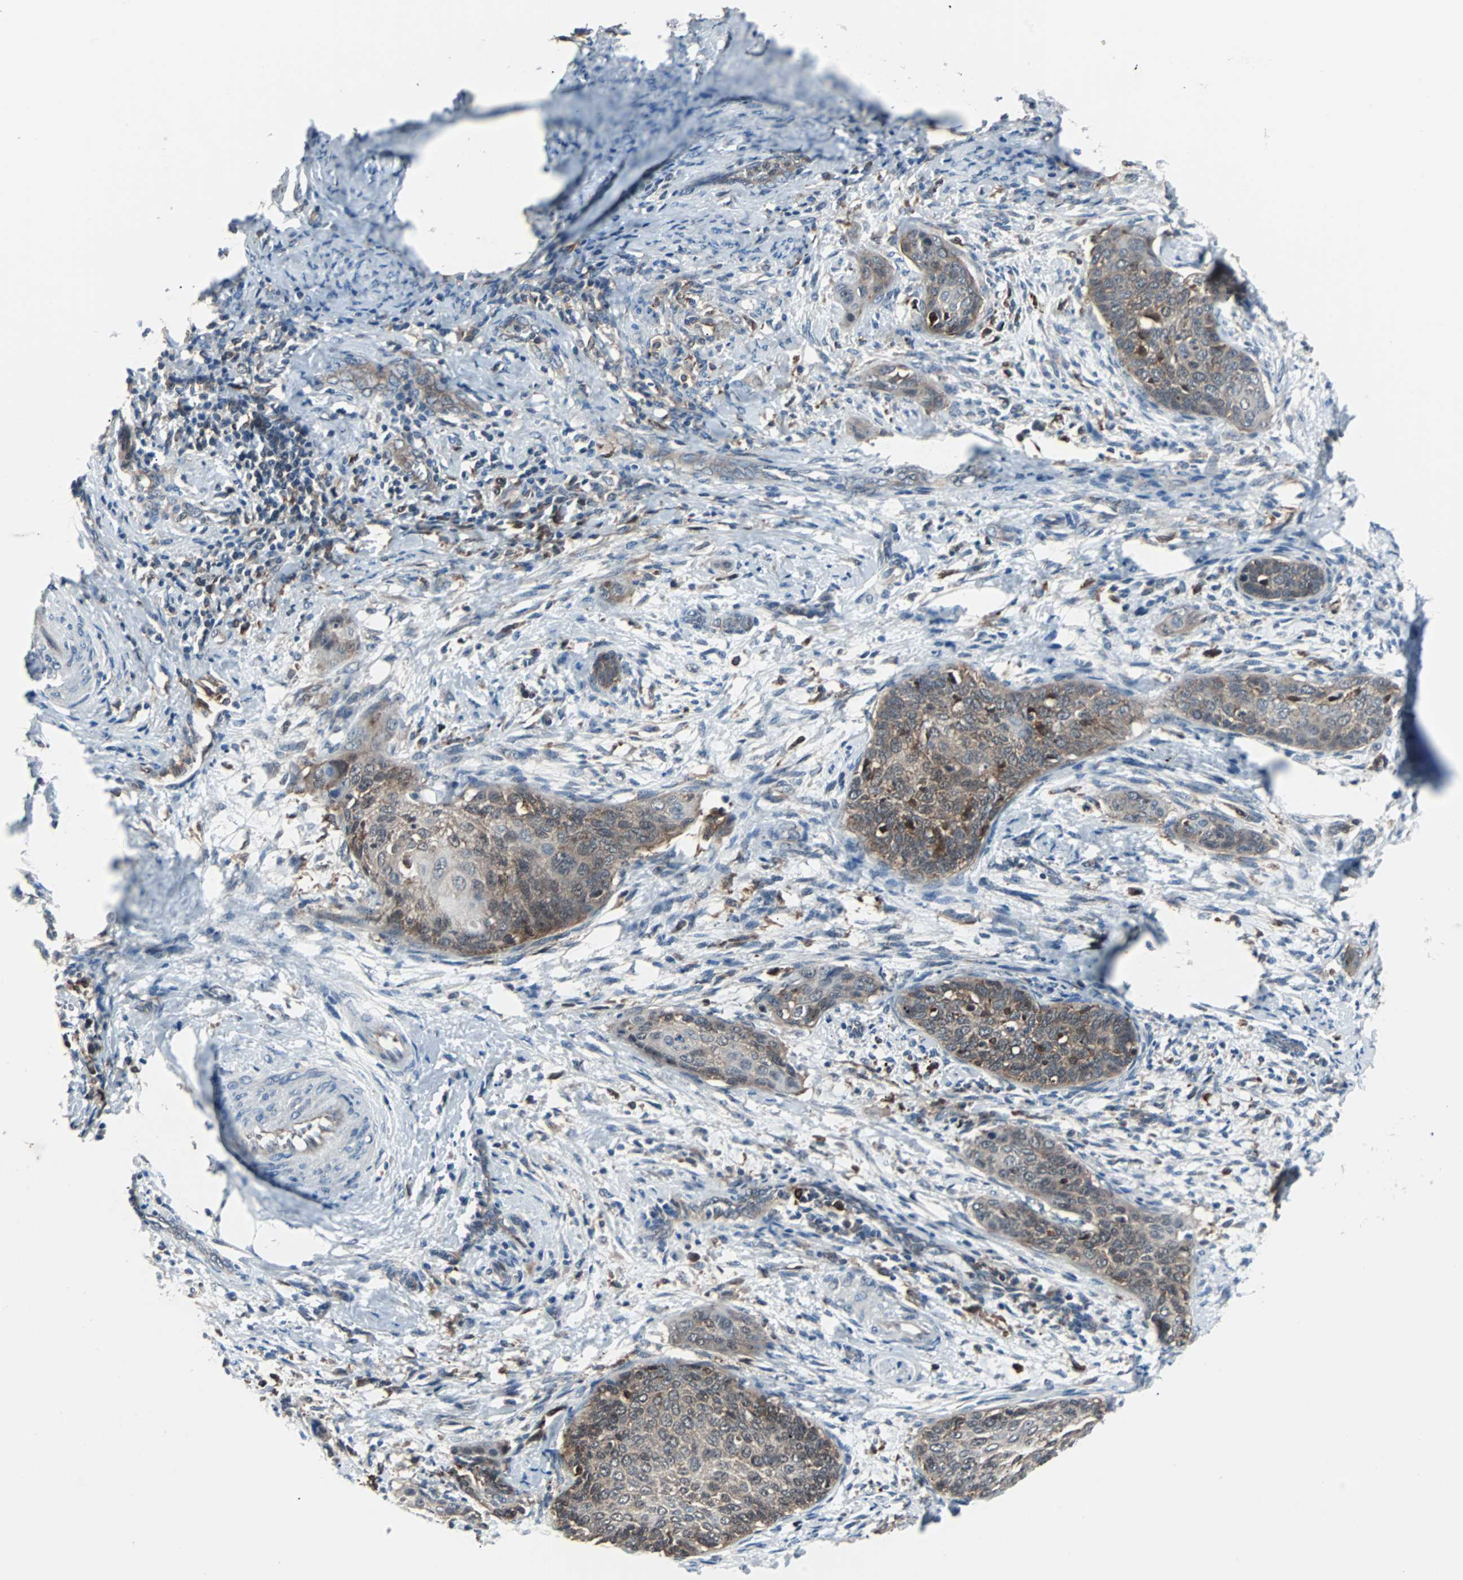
{"staining": {"intensity": "moderate", "quantity": ">75%", "location": "cytoplasmic/membranous"}, "tissue": "cervical cancer", "cell_type": "Tumor cells", "image_type": "cancer", "snomed": [{"axis": "morphology", "description": "Squamous cell carcinoma, NOS"}, {"axis": "topography", "description": "Cervix"}], "caption": "Moderate cytoplasmic/membranous expression for a protein is appreciated in about >75% of tumor cells of cervical cancer using IHC.", "gene": "PAK1", "patient": {"sex": "female", "age": 33}}